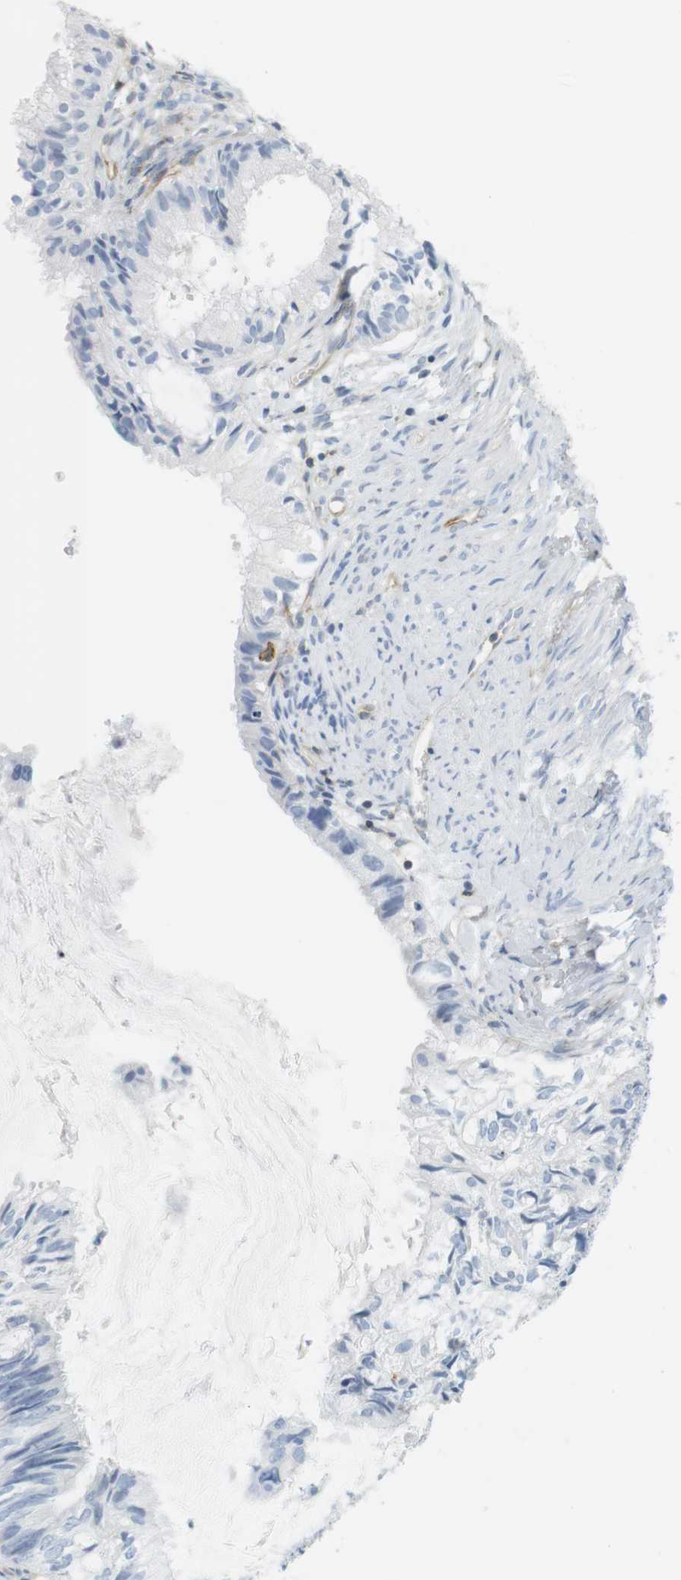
{"staining": {"intensity": "negative", "quantity": "none", "location": "none"}, "tissue": "cervical cancer", "cell_type": "Tumor cells", "image_type": "cancer", "snomed": [{"axis": "morphology", "description": "Normal tissue, NOS"}, {"axis": "morphology", "description": "Adenocarcinoma, NOS"}, {"axis": "topography", "description": "Cervix"}, {"axis": "topography", "description": "Endometrium"}], "caption": "This is a photomicrograph of immunohistochemistry (IHC) staining of cervical adenocarcinoma, which shows no expression in tumor cells. (Stains: DAB (3,3'-diaminobenzidine) immunohistochemistry (IHC) with hematoxylin counter stain, Microscopy: brightfield microscopy at high magnification).", "gene": "F2R", "patient": {"sex": "female", "age": 86}}